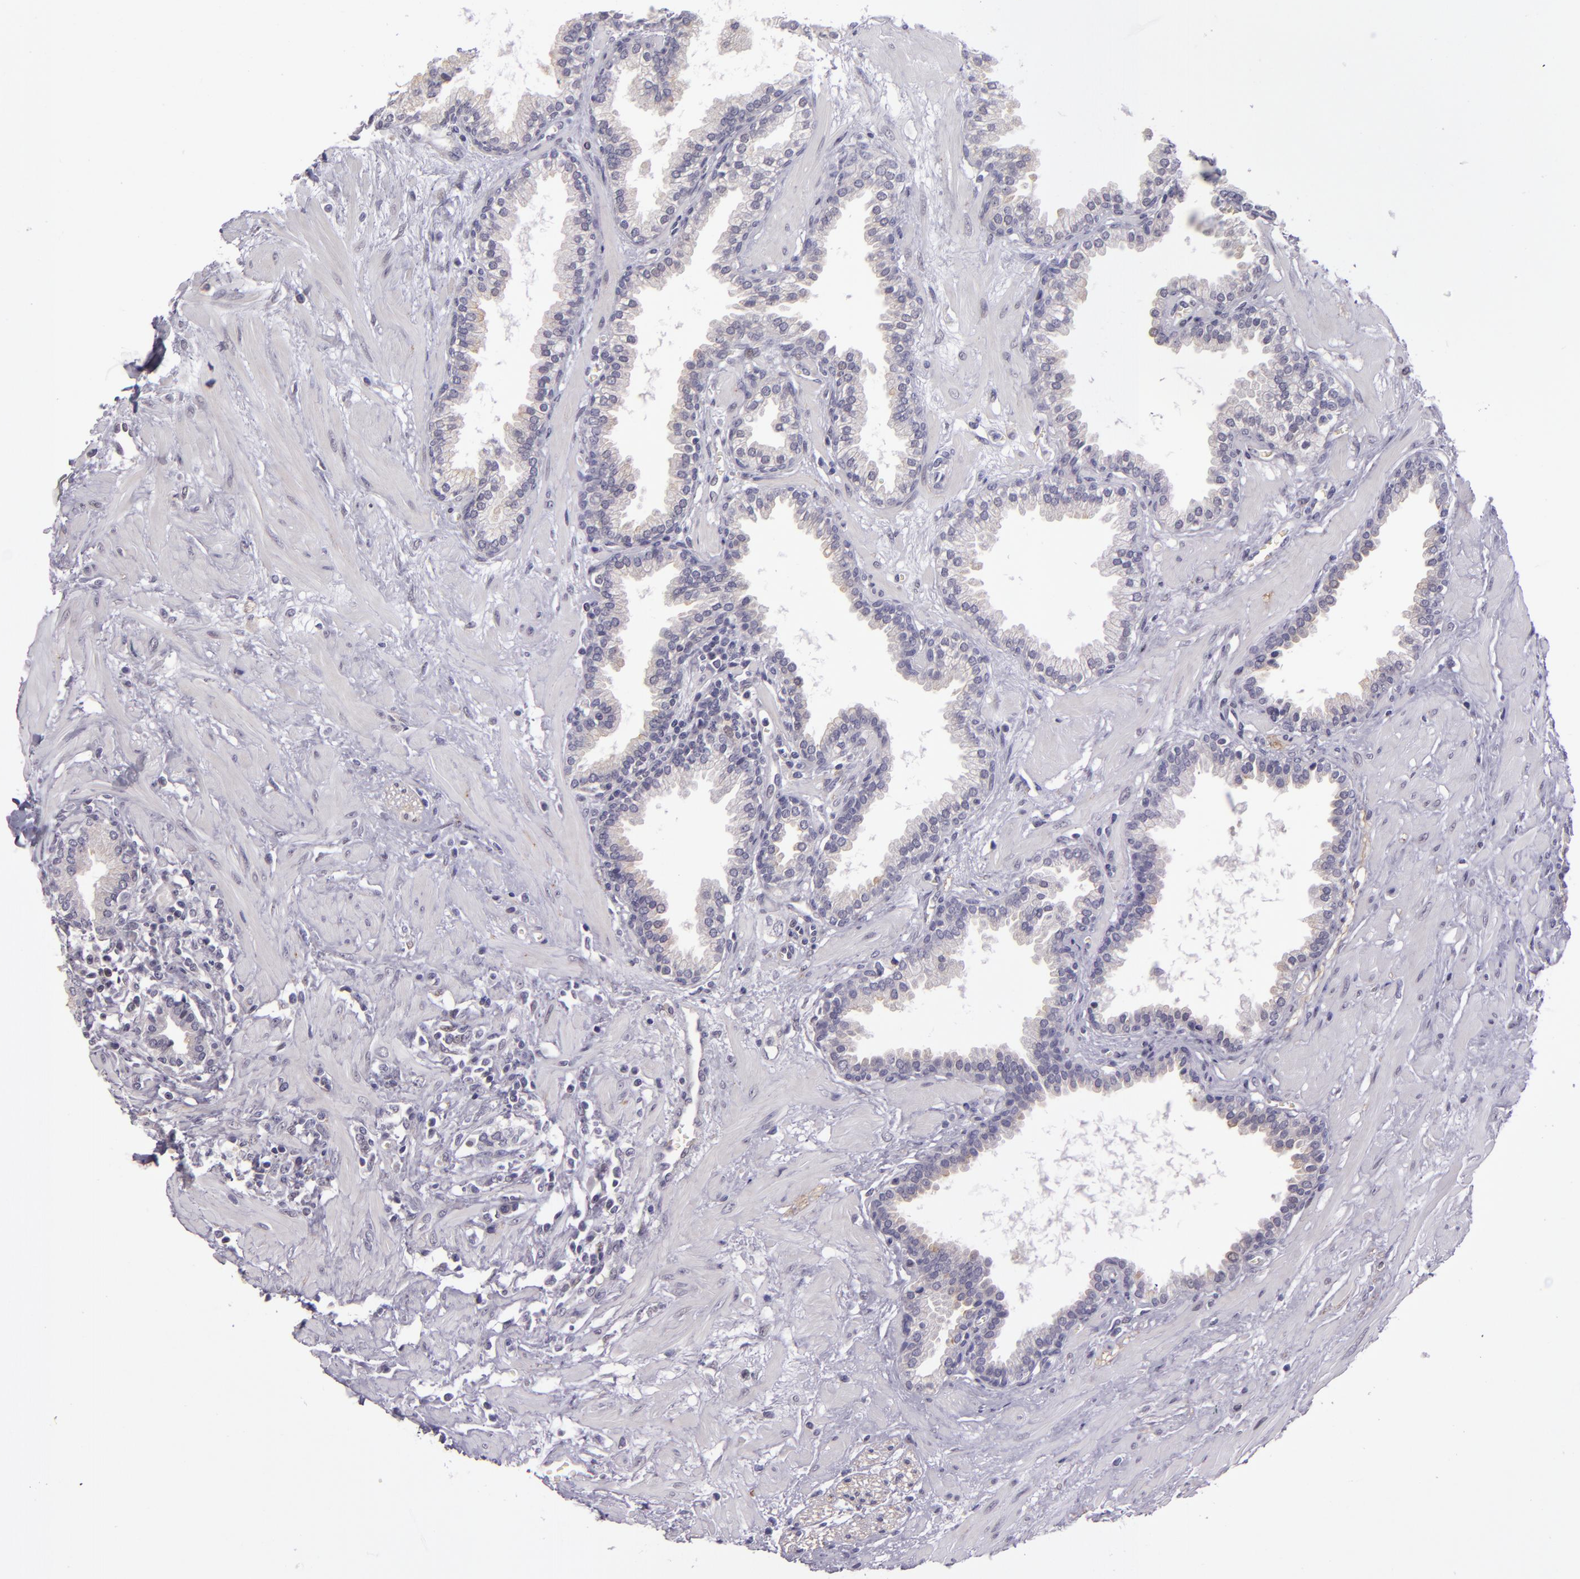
{"staining": {"intensity": "negative", "quantity": "none", "location": "none"}, "tissue": "prostate", "cell_type": "Glandular cells", "image_type": "normal", "snomed": [{"axis": "morphology", "description": "Normal tissue, NOS"}, {"axis": "topography", "description": "Prostate"}], "caption": "High power microscopy micrograph of an IHC histopathology image of benign prostate, revealing no significant staining in glandular cells.", "gene": "SNCB", "patient": {"sex": "male", "age": 64}}